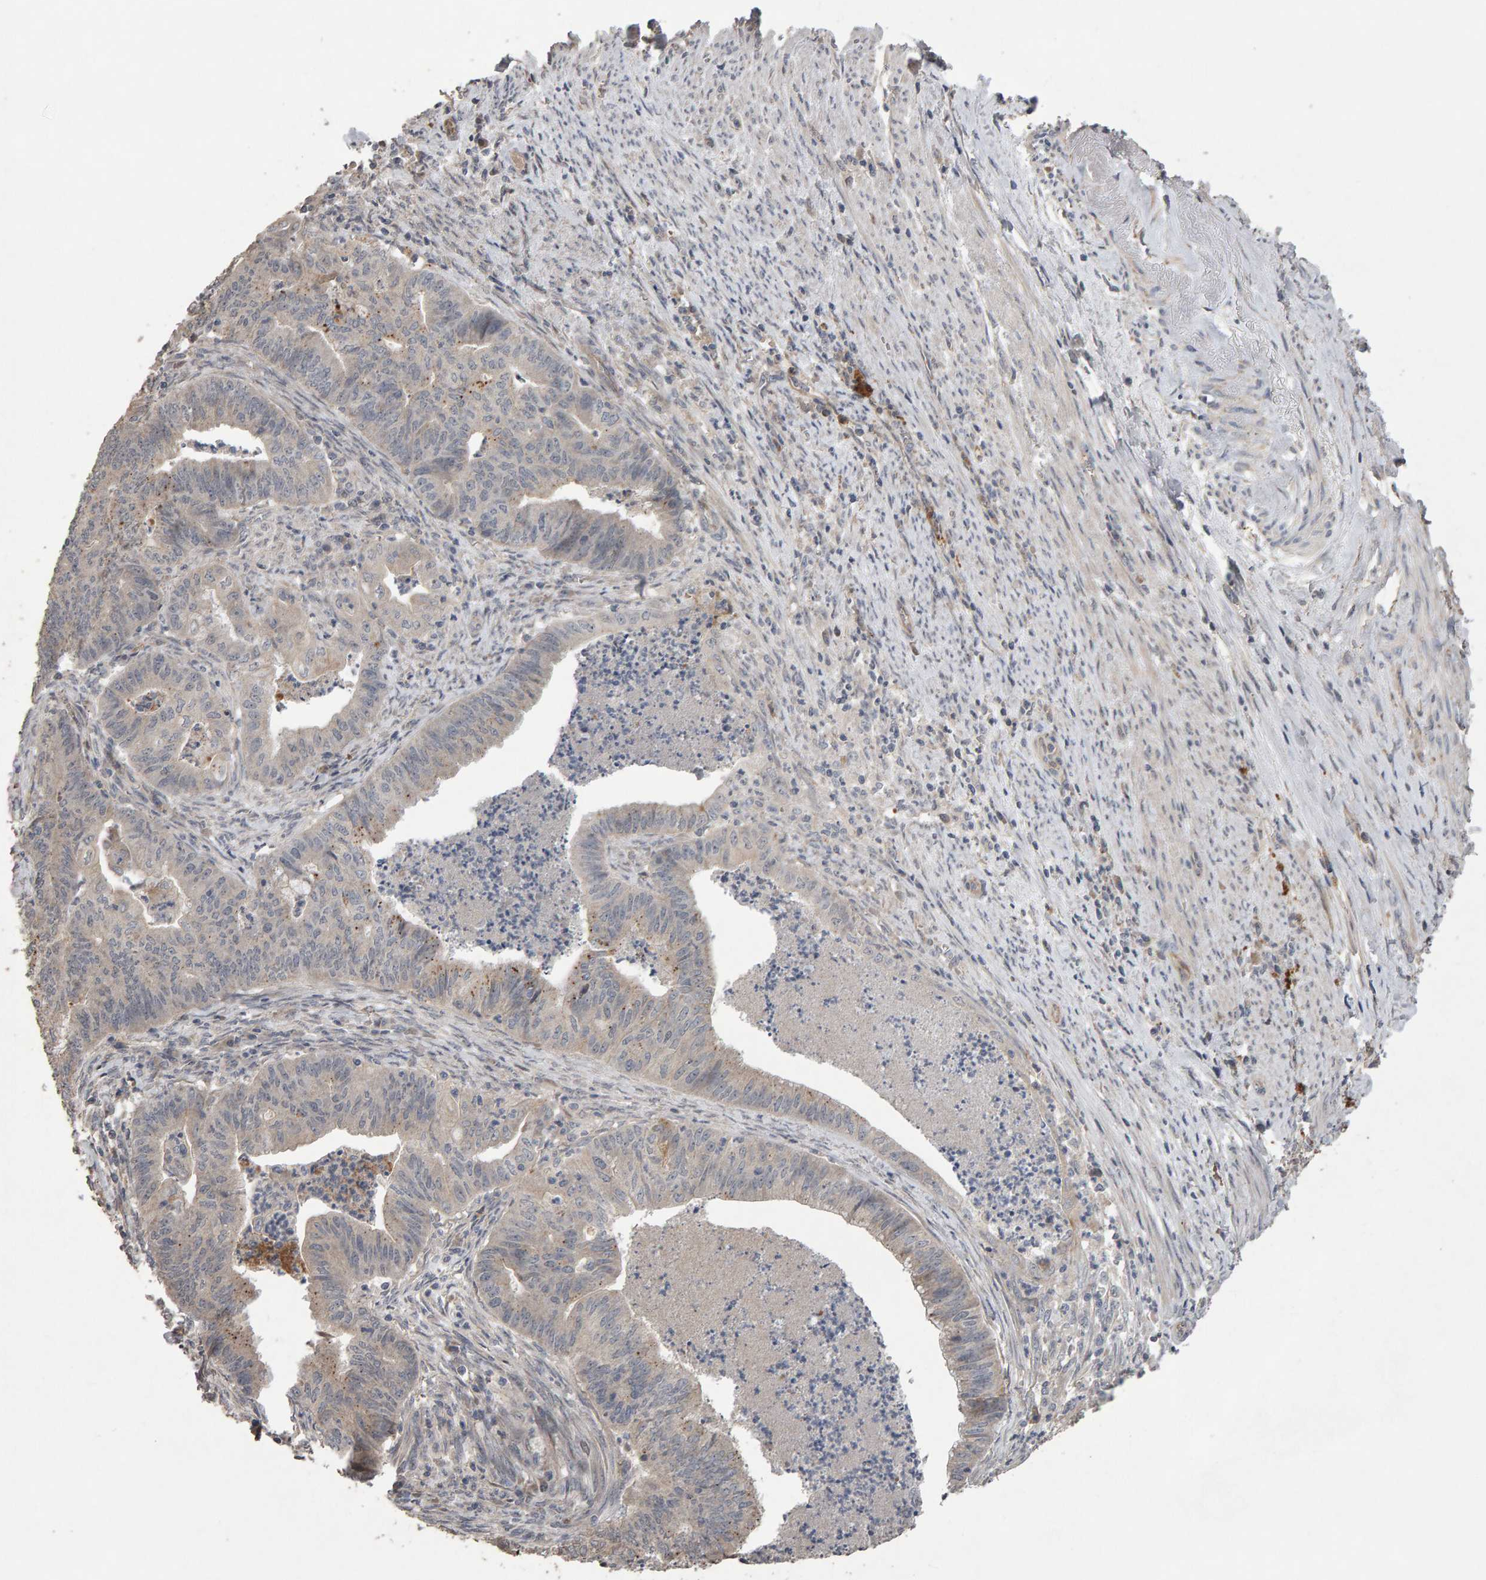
{"staining": {"intensity": "weak", "quantity": "<25%", "location": "cytoplasmic/membranous"}, "tissue": "endometrial cancer", "cell_type": "Tumor cells", "image_type": "cancer", "snomed": [{"axis": "morphology", "description": "Polyp, NOS"}, {"axis": "morphology", "description": "Adenocarcinoma, NOS"}, {"axis": "morphology", "description": "Adenoma, NOS"}, {"axis": "topography", "description": "Endometrium"}], "caption": "A photomicrograph of human endometrial cancer (polyp) is negative for staining in tumor cells. (IHC, brightfield microscopy, high magnification).", "gene": "COASY", "patient": {"sex": "female", "age": 79}}